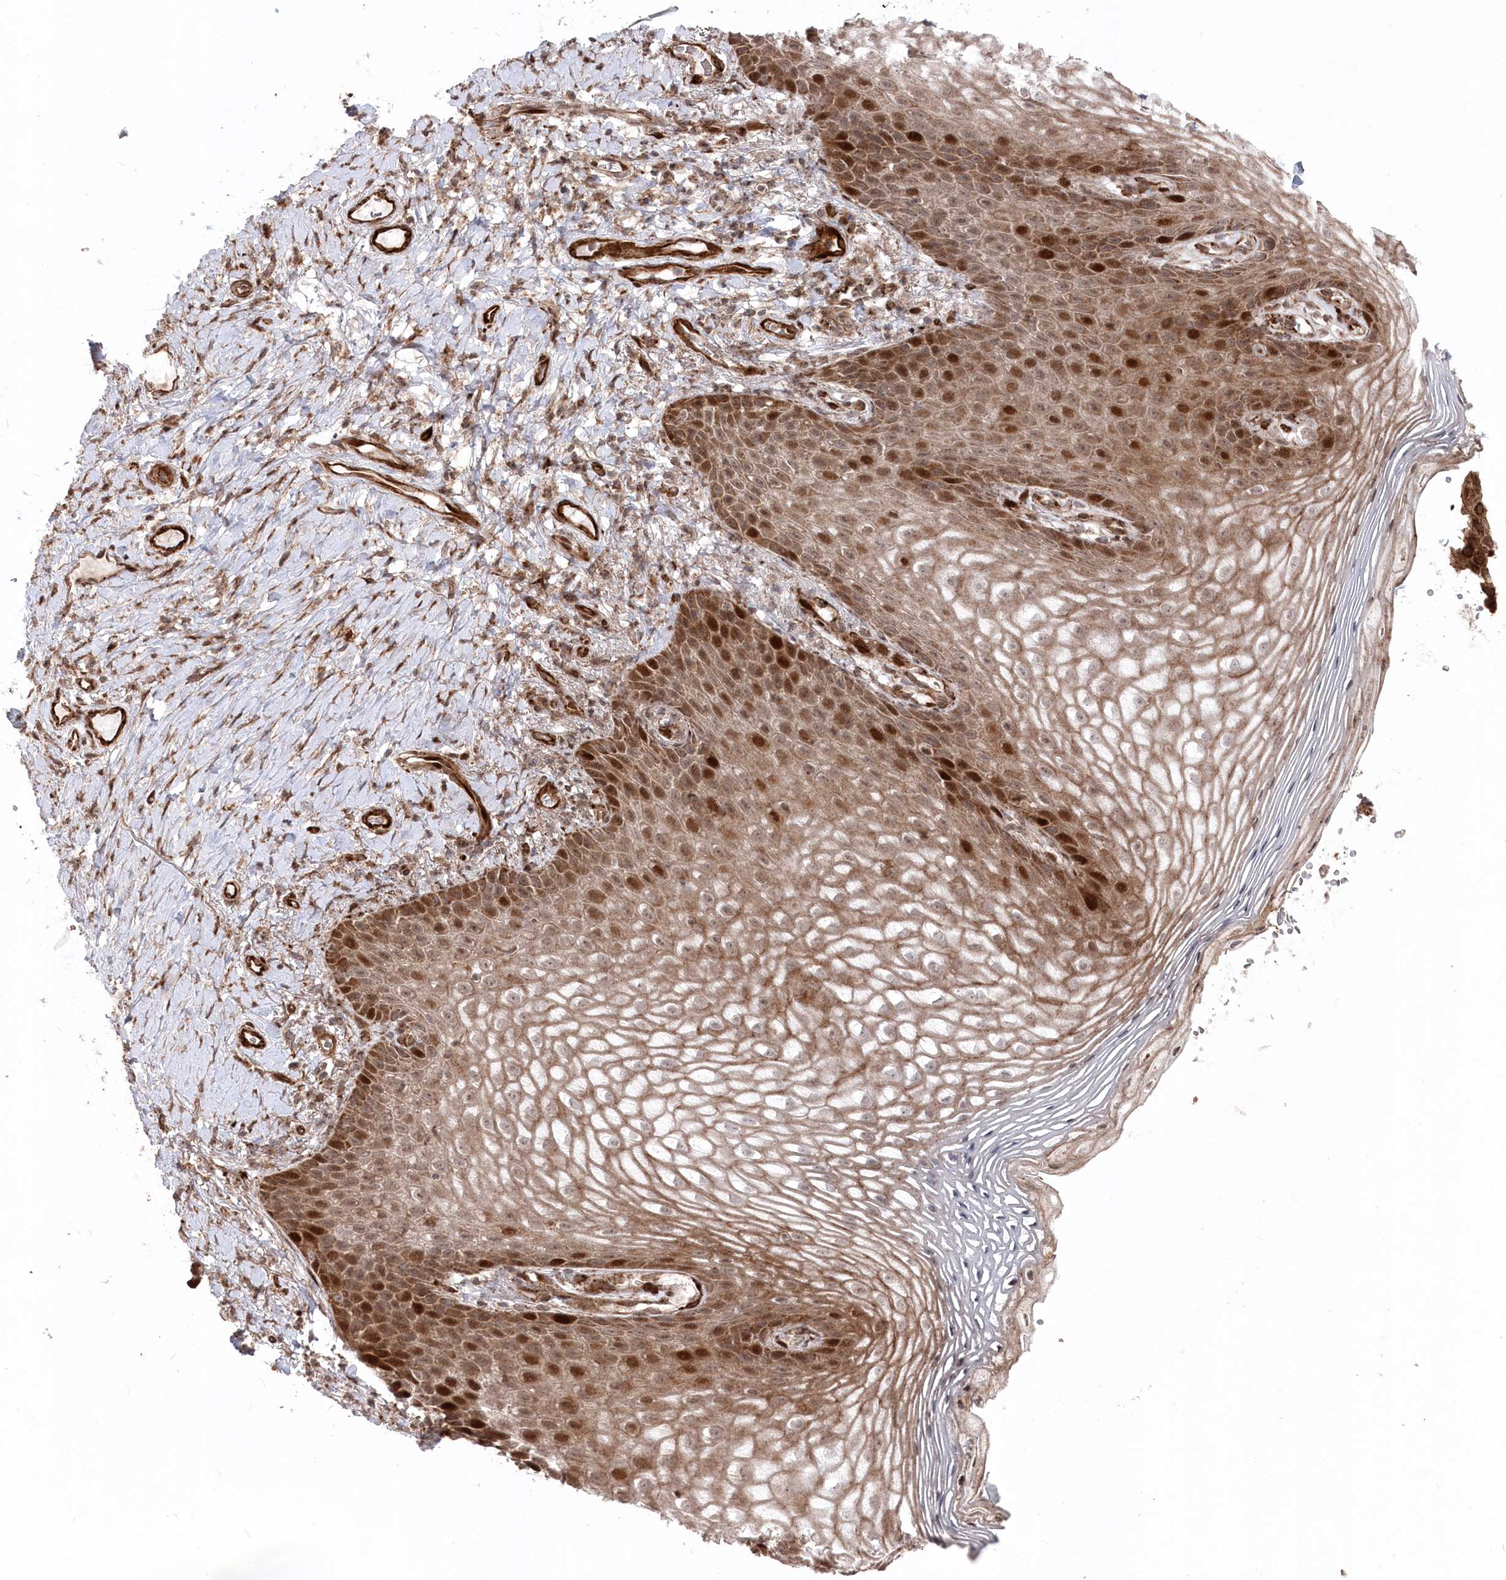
{"staining": {"intensity": "strong", "quantity": "25%-75%", "location": "cytoplasmic/membranous,nuclear"}, "tissue": "vagina", "cell_type": "Squamous epithelial cells", "image_type": "normal", "snomed": [{"axis": "morphology", "description": "Normal tissue, NOS"}, {"axis": "topography", "description": "Vagina"}], "caption": "Vagina stained with a brown dye shows strong cytoplasmic/membranous,nuclear positive staining in approximately 25%-75% of squamous epithelial cells.", "gene": "POLR3A", "patient": {"sex": "female", "age": 60}}